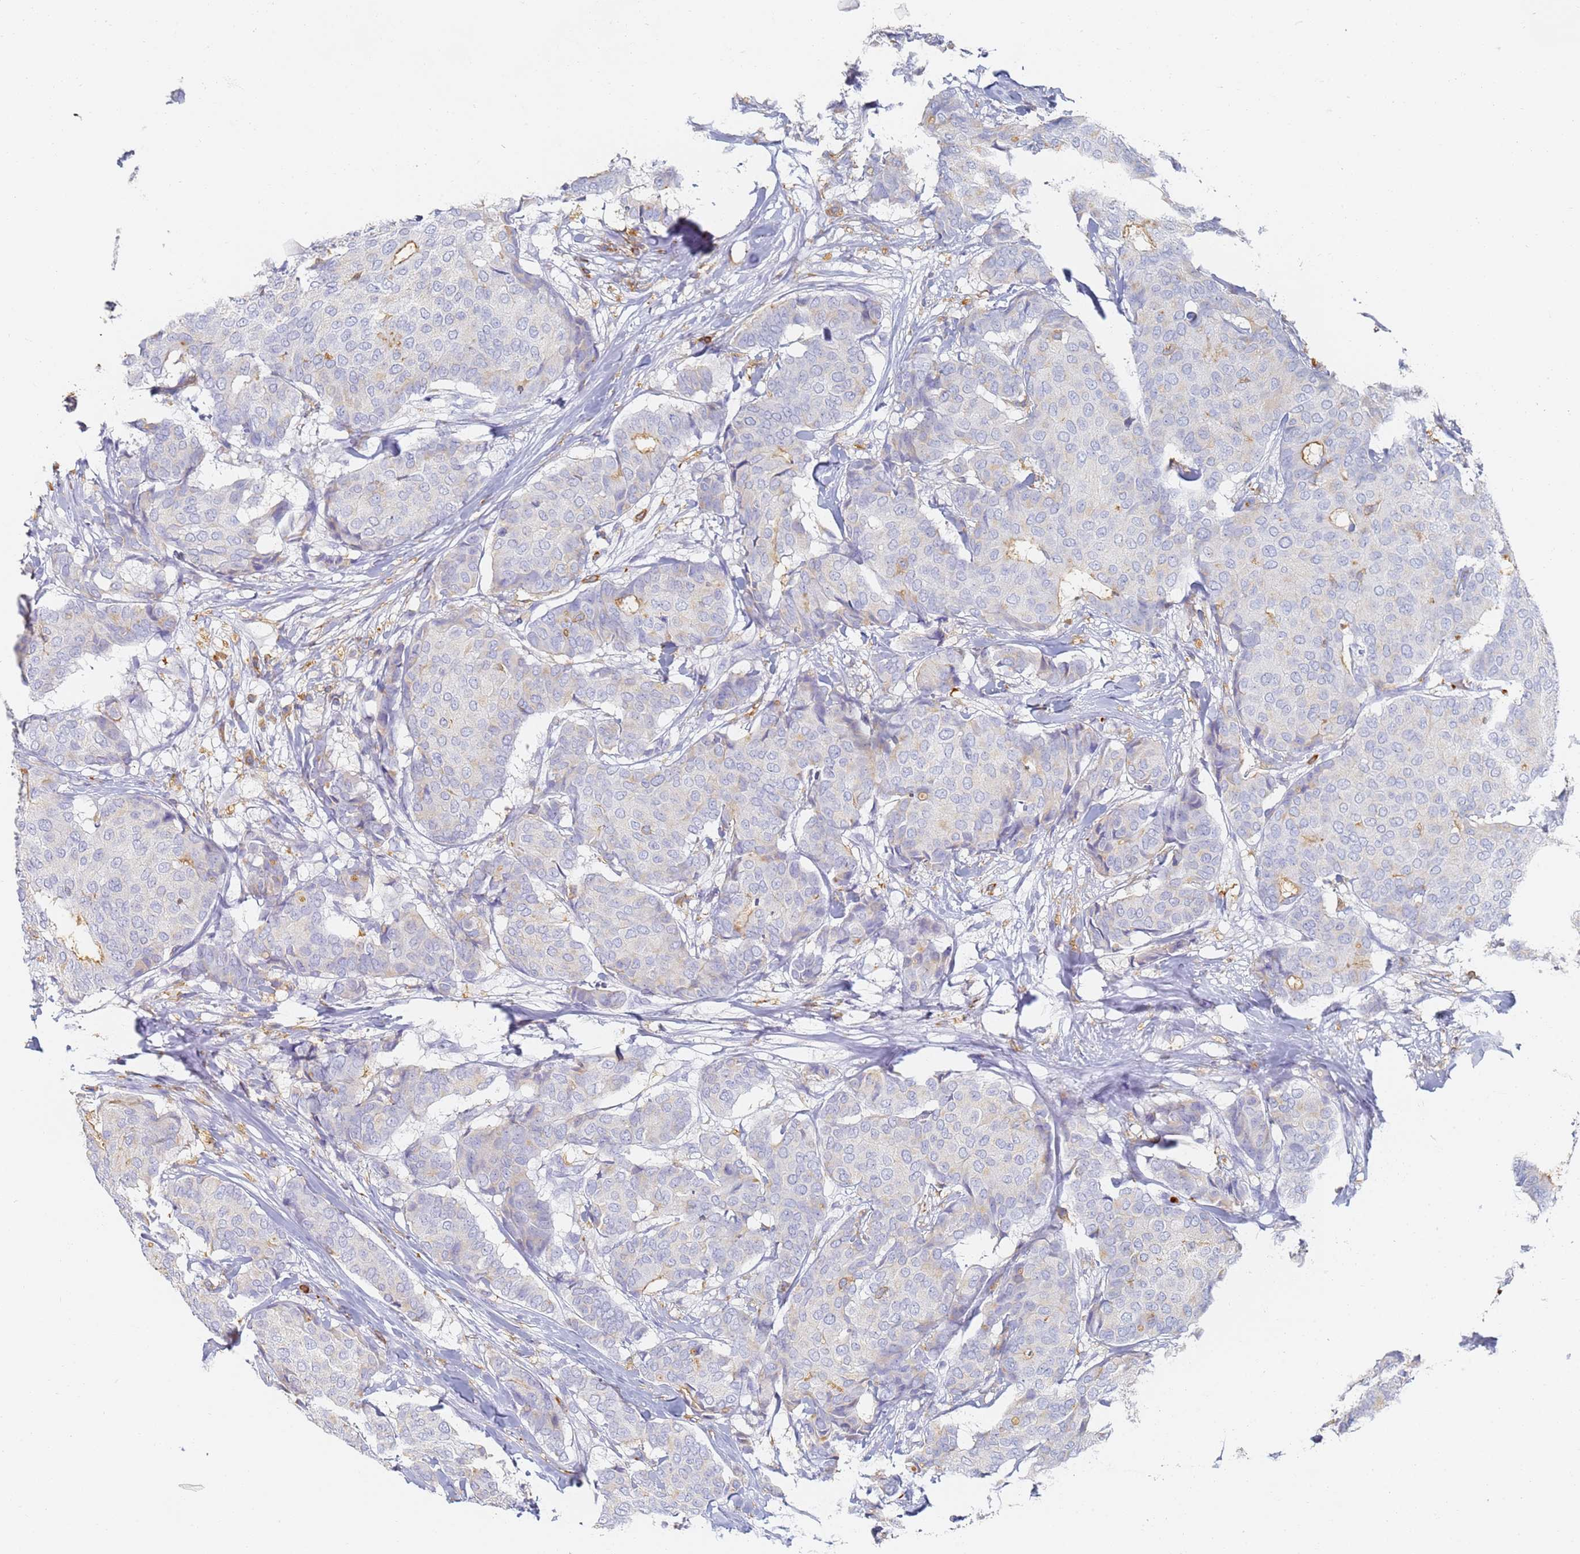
{"staining": {"intensity": "negative", "quantity": "none", "location": "none"}, "tissue": "breast cancer", "cell_type": "Tumor cells", "image_type": "cancer", "snomed": [{"axis": "morphology", "description": "Duct carcinoma"}, {"axis": "topography", "description": "Breast"}], "caption": "Human invasive ductal carcinoma (breast) stained for a protein using immunohistochemistry displays no positivity in tumor cells.", "gene": "BIN2", "patient": {"sex": "female", "age": 75}}